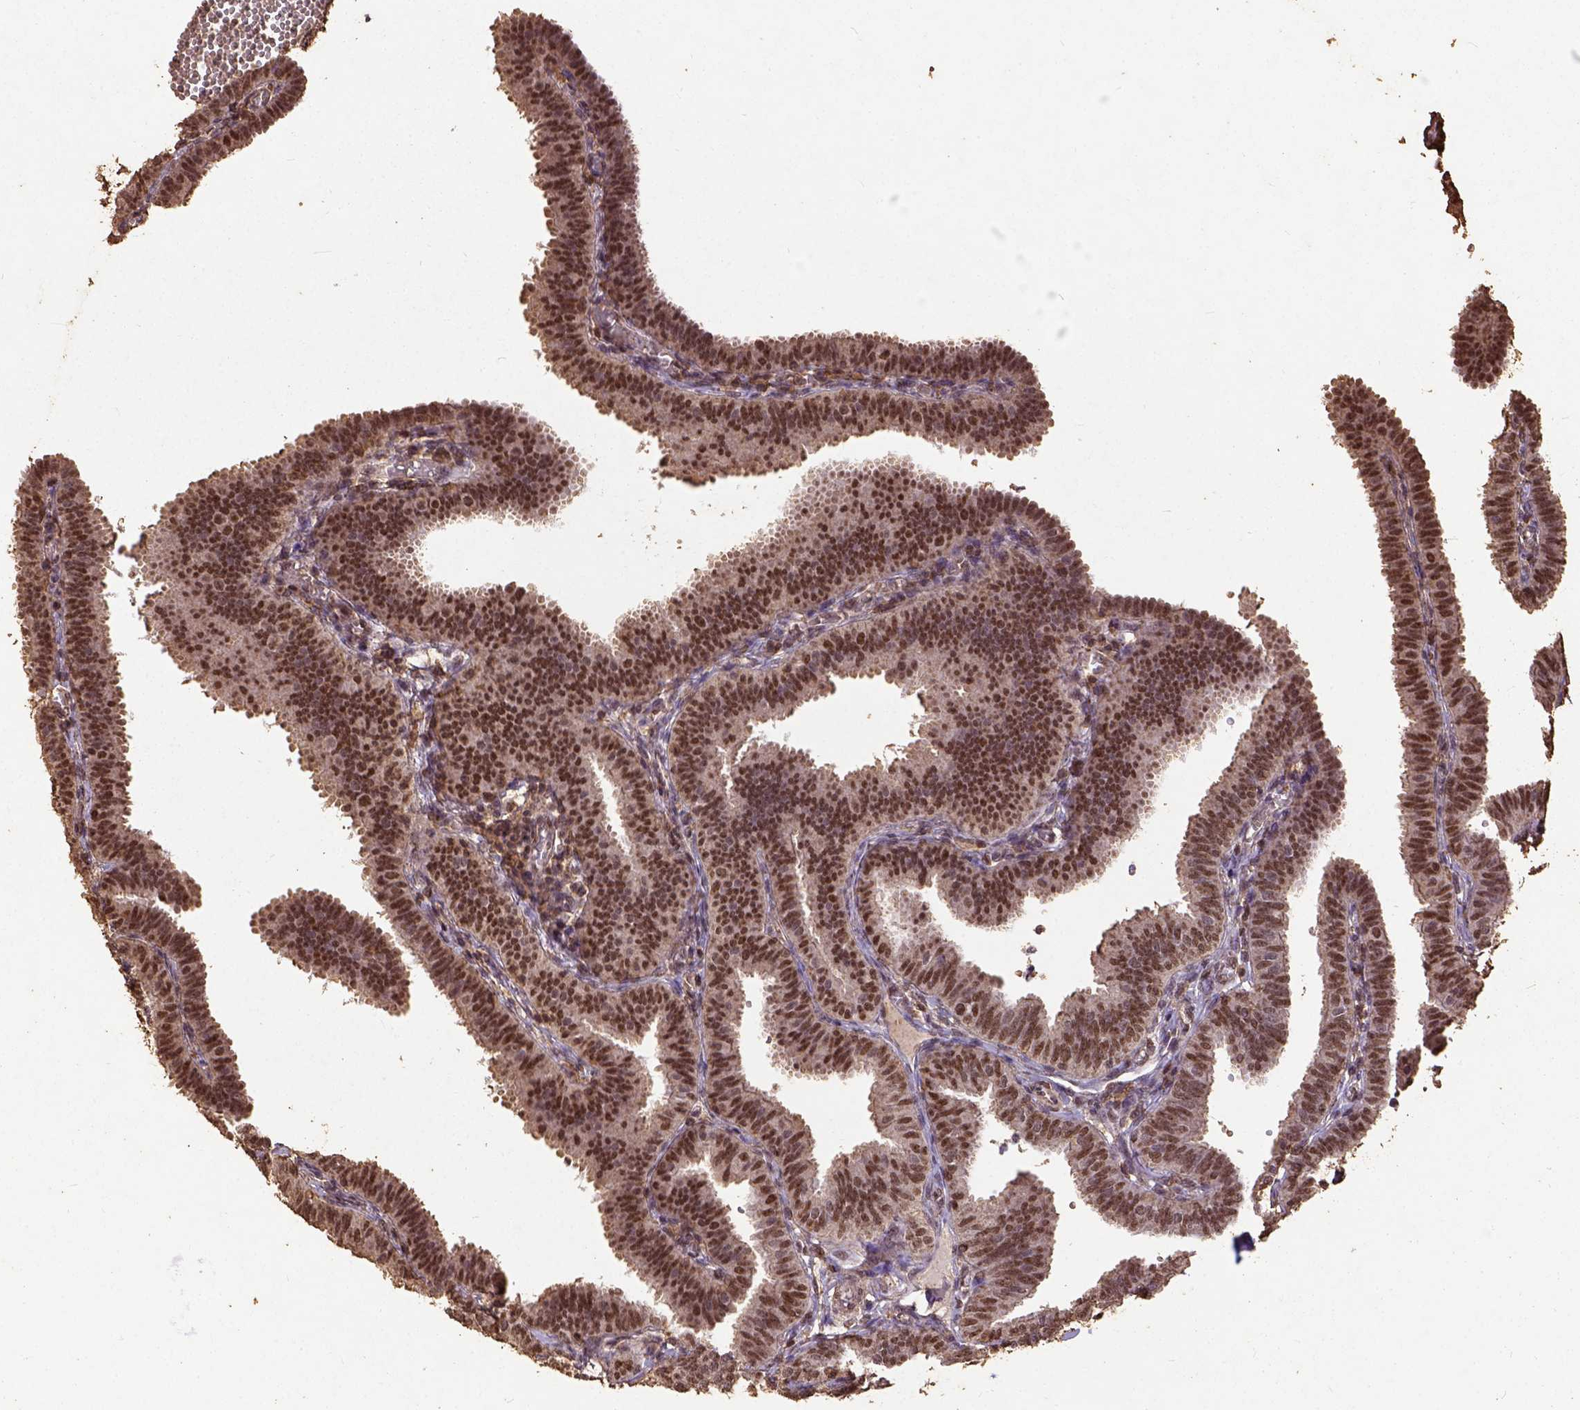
{"staining": {"intensity": "moderate", "quantity": ">75%", "location": "nuclear"}, "tissue": "fallopian tube", "cell_type": "Glandular cells", "image_type": "normal", "snomed": [{"axis": "morphology", "description": "Normal tissue, NOS"}, {"axis": "topography", "description": "Fallopian tube"}], "caption": "Fallopian tube stained for a protein demonstrates moderate nuclear positivity in glandular cells. (DAB (3,3'-diaminobenzidine) = brown stain, brightfield microscopy at high magnification).", "gene": "NACC1", "patient": {"sex": "female", "age": 25}}